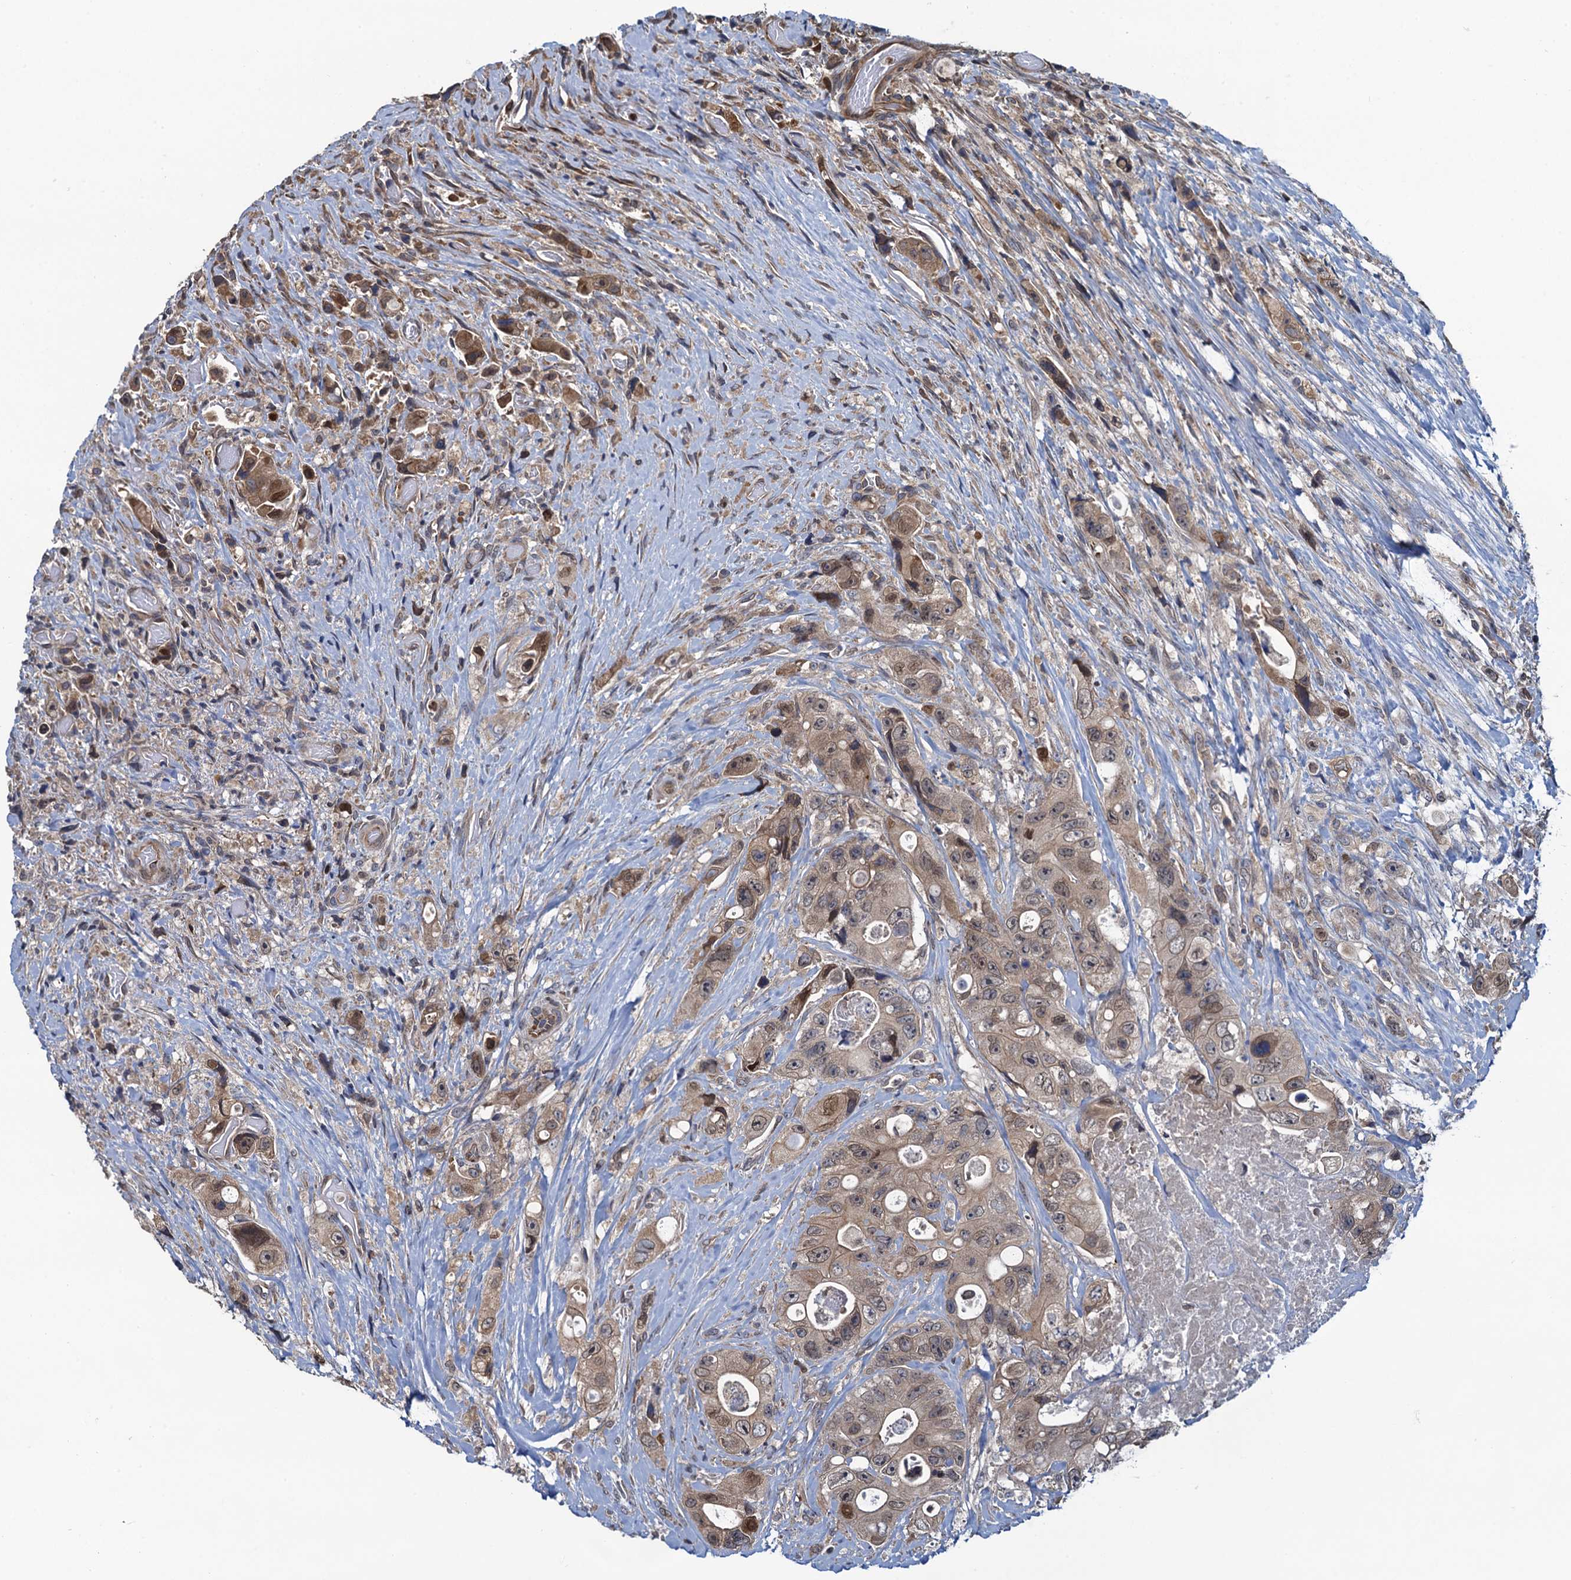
{"staining": {"intensity": "moderate", "quantity": ">75%", "location": "cytoplasmic/membranous,nuclear"}, "tissue": "colorectal cancer", "cell_type": "Tumor cells", "image_type": "cancer", "snomed": [{"axis": "morphology", "description": "Adenocarcinoma, NOS"}, {"axis": "topography", "description": "Colon"}], "caption": "Moderate cytoplasmic/membranous and nuclear expression for a protein is seen in approximately >75% of tumor cells of colorectal adenocarcinoma using immunohistochemistry.", "gene": "RNF125", "patient": {"sex": "female", "age": 46}}